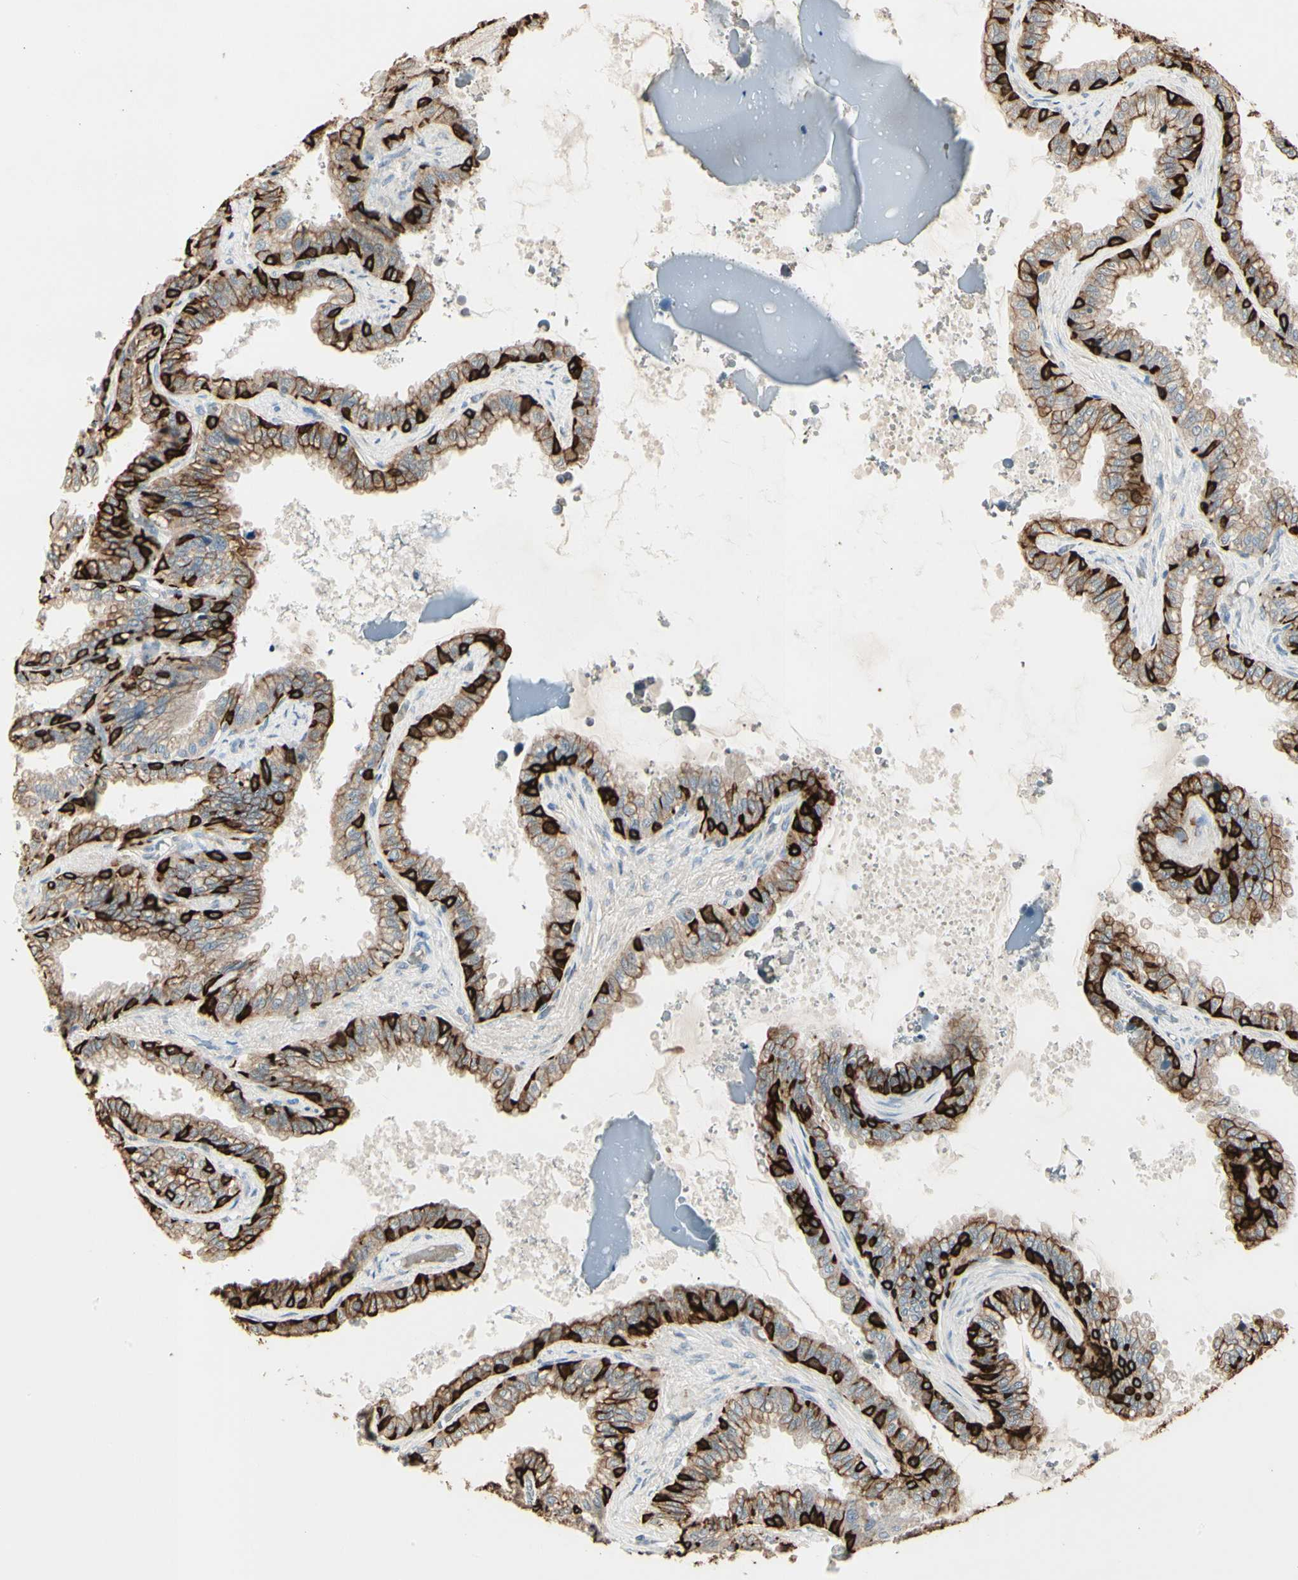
{"staining": {"intensity": "strong", "quantity": "25%-75%", "location": "cytoplasmic/membranous"}, "tissue": "seminal vesicle", "cell_type": "Glandular cells", "image_type": "normal", "snomed": [{"axis": "morphology", "description": "Normal tissue, NOS"}, {"axis": "topography", "description": "Seminal veicle"}], "caption": "Protein staining by immunohistochemistry demonstrates strong cytoplasmic/membranous positivity in approximately 25%-75% of glandular cells in normal seminal vesicle.", "gene": "SKIL", "patient": {"sex": "male", "age": 46}}